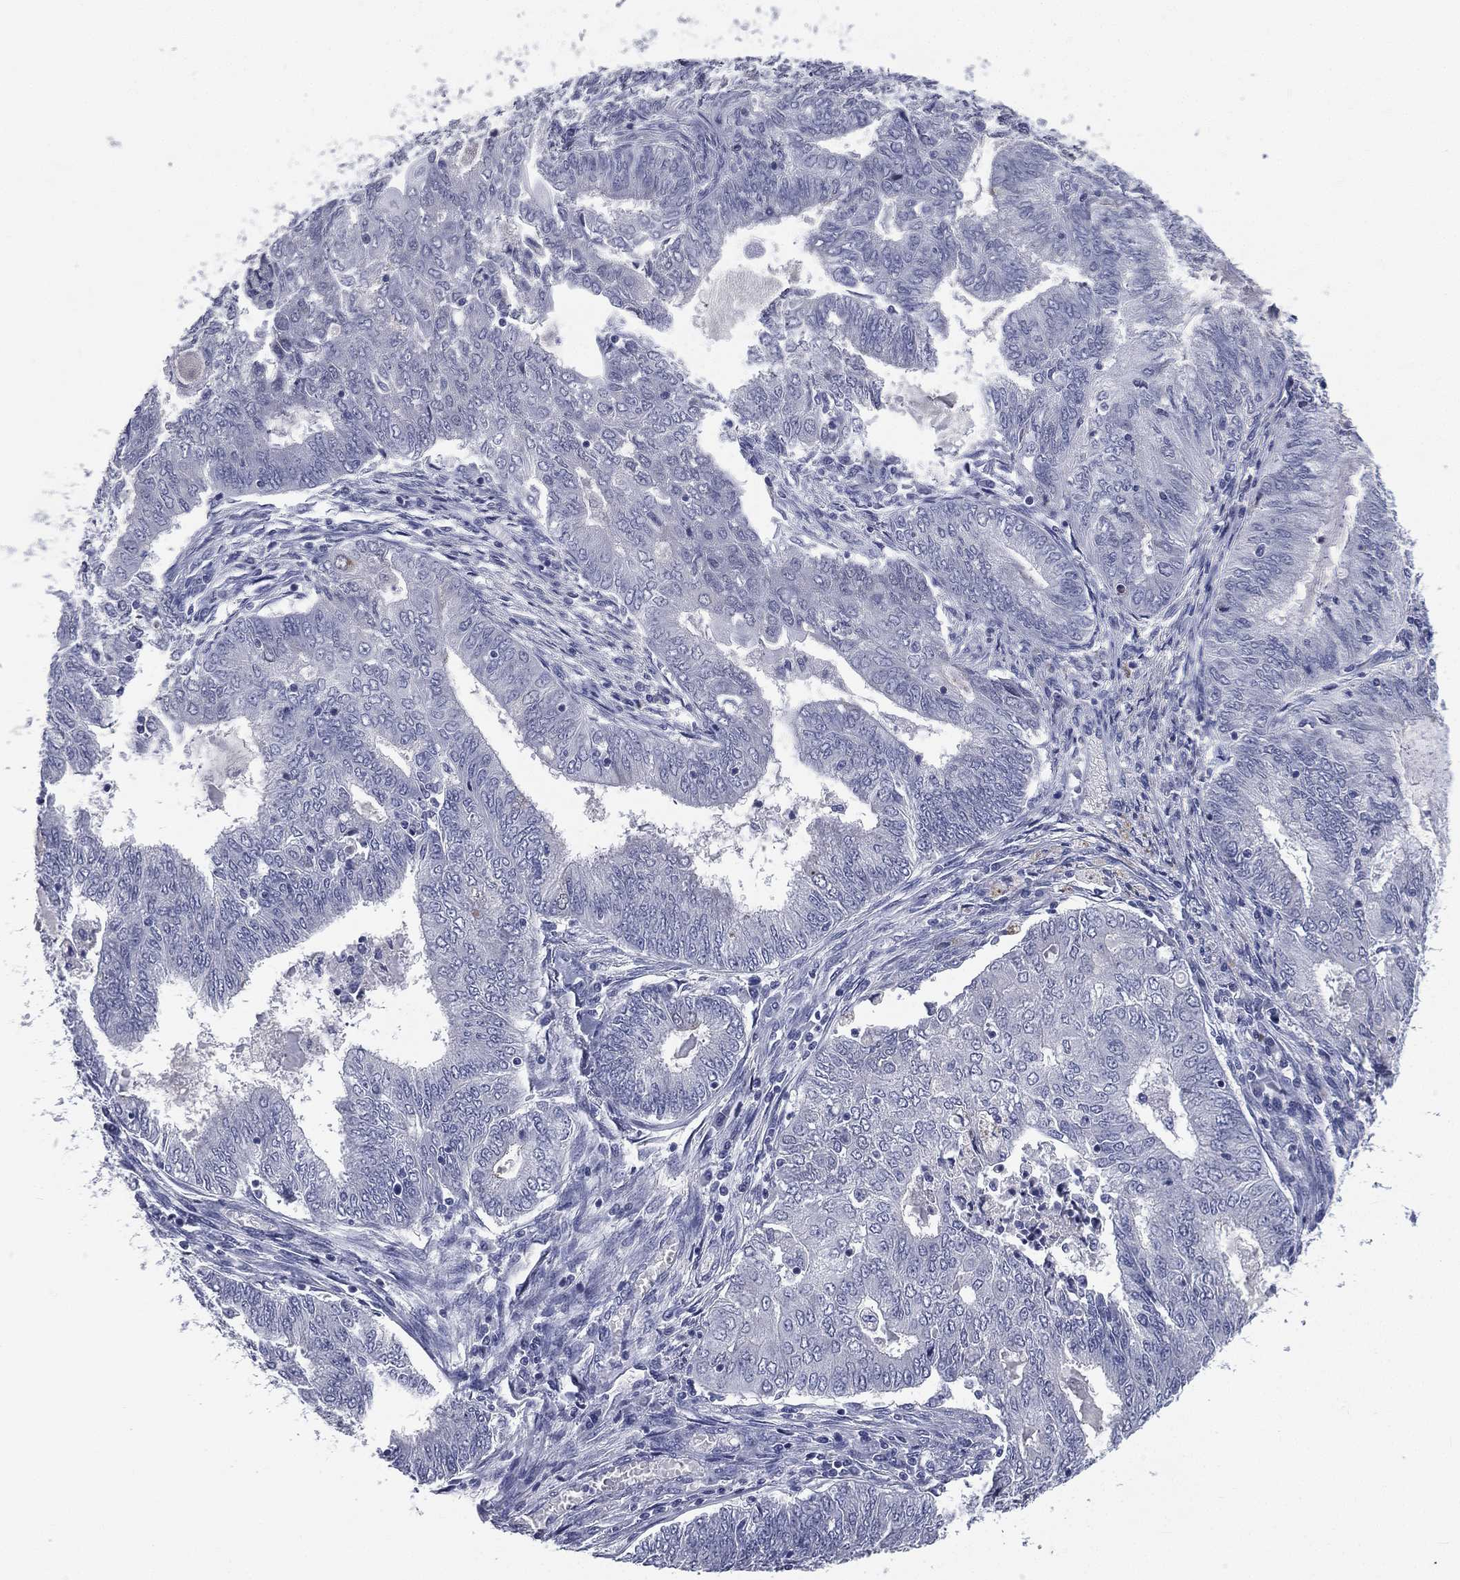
{"staining": {"intensity": "negative", "quantity": "none", "location": "none"}, "tissue": "endometrial cancer", "cell_type": "Tumor cells", "image_type": "cancer", "snomed": [{"axis": "morphology", "description": "Adenocarcinoma, NOS"}, {"axis": "topography", "description": "Endometrium"}], "caption": "Immunohistochemistry of human endometrial cancer demonstrates no positivity in tumor cells.", "gene": "IFT27", "patient": {"sex": "female", "age": 62}}